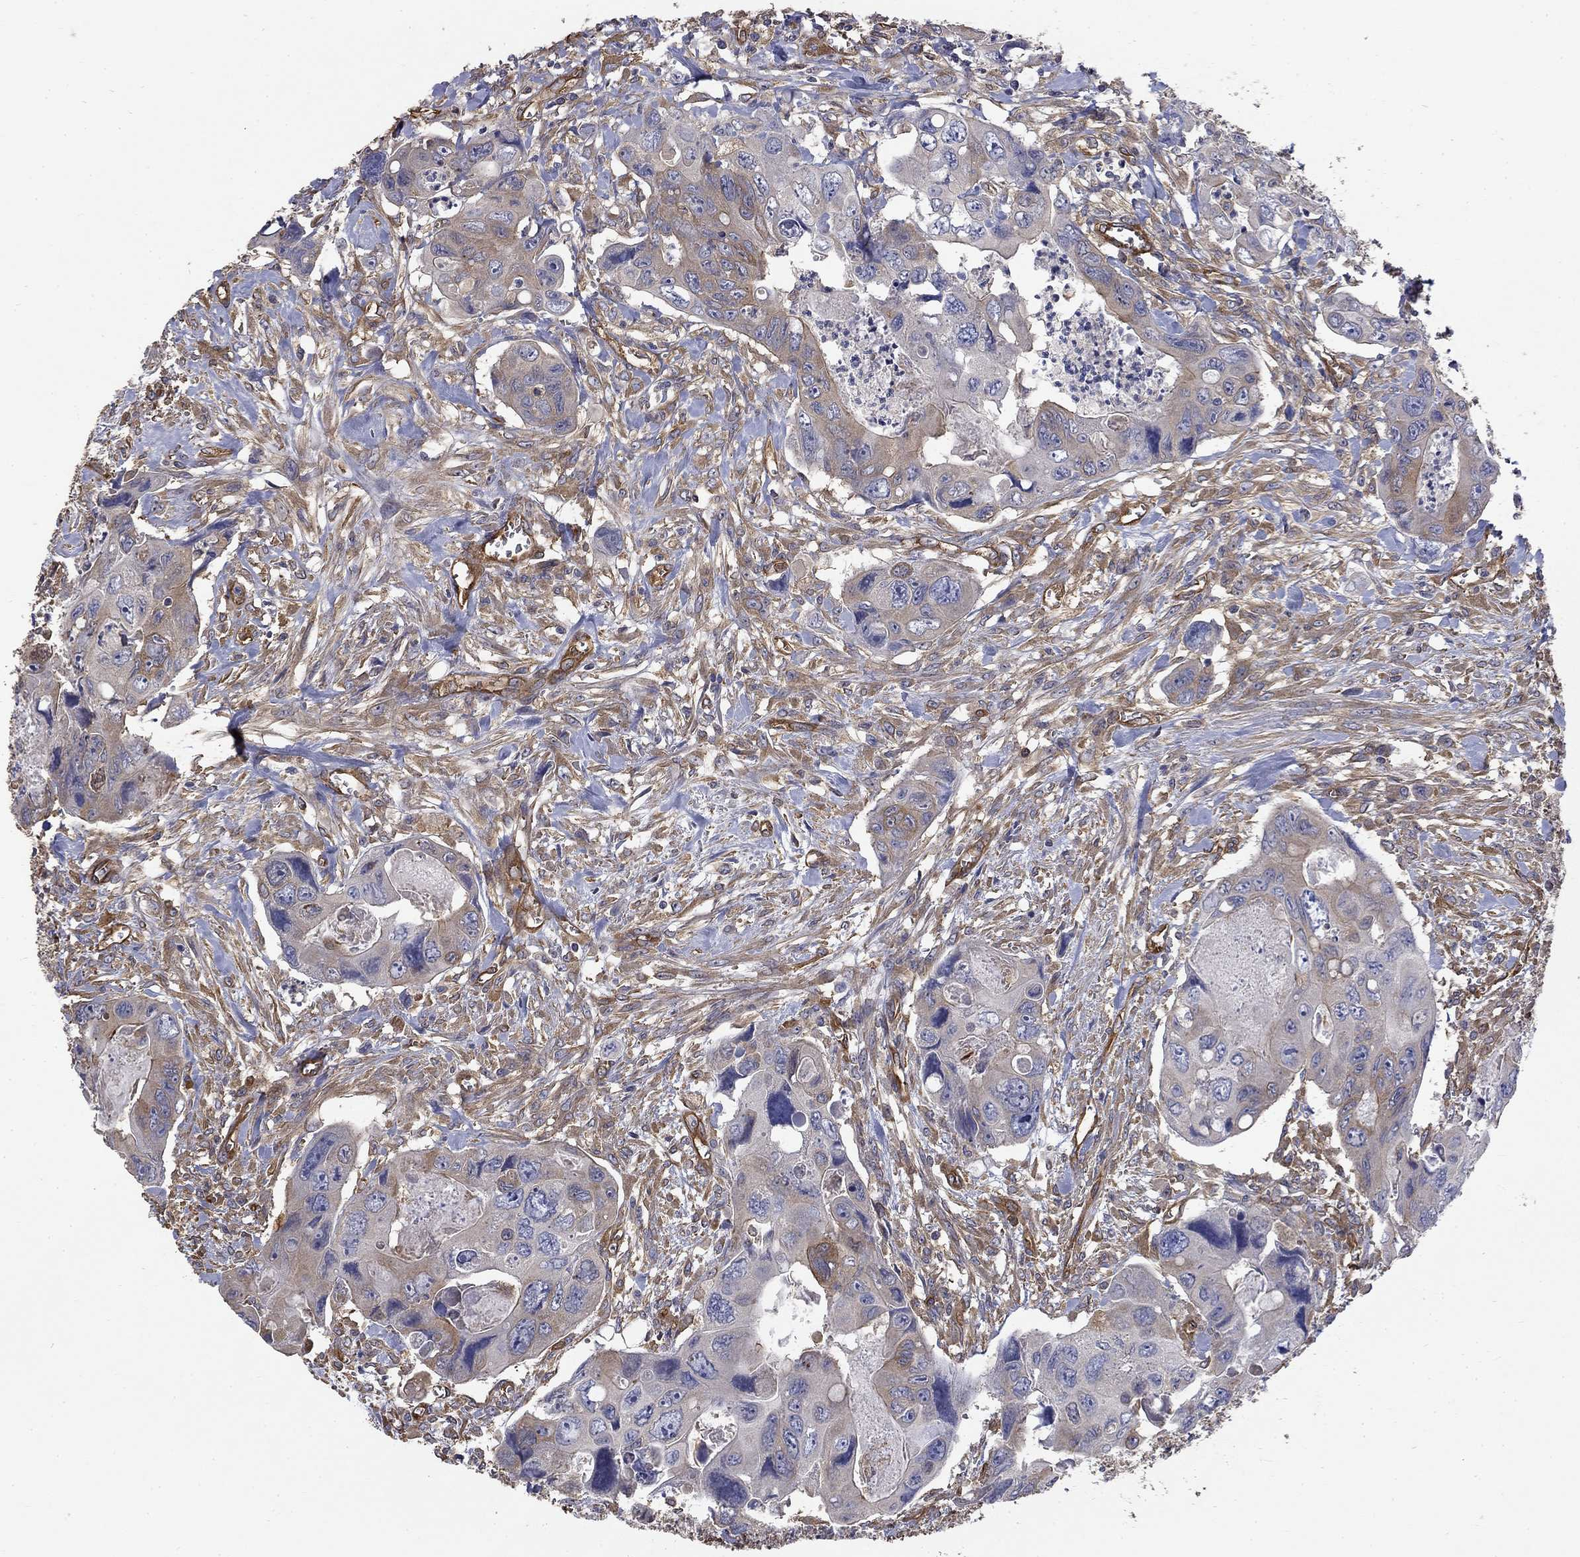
{"staining": {"intensity": "moderate", "quantity": "<25%", "location": "cytoplasmic/membranous"}, "tissue": "colorectal cancer", "cell_type": "Tumor cells", "image_type": "cancer", "snomed": [{"axis": "morphology", "description": "Adenocarcinoma, NOS"}, {"axis": "topography", "description": "Rectum"}], "caption": "Immunohistochemical staining of human colorectal cancer (adenocarcinoma) displays moderate cytoplasmic/membranous protein positivity in about <25% of tumor cells.", "gene": "DPYSL2", "patient": {"sex": "male", "age": 62}}